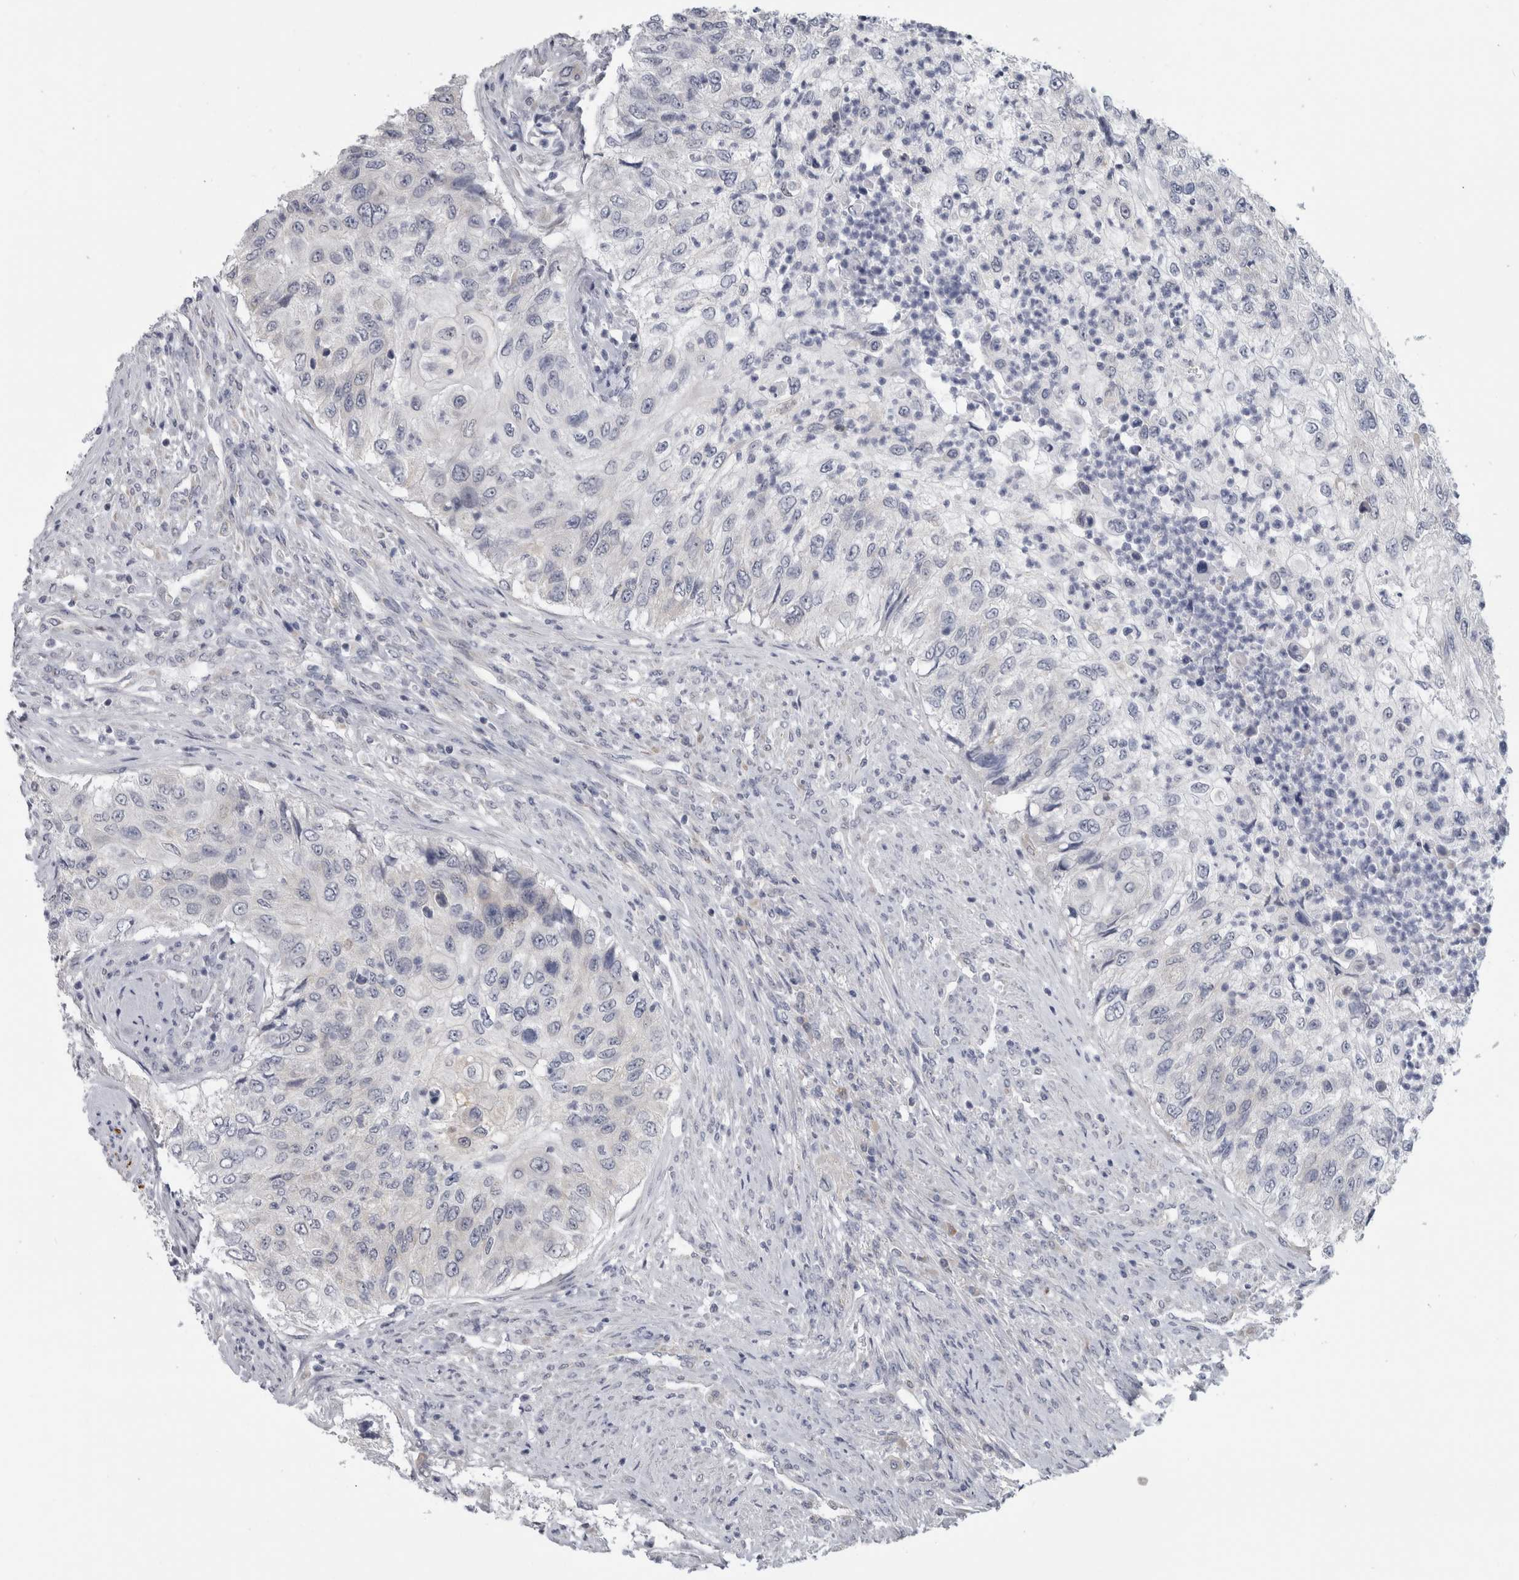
{"staining": {"intensity": "negative", "quantity": "none", "location": "none"}, "tissue": "urothelial cancer", "cell_type": "Tumor cells", "image_type": "cancer", "snomed": [{"axis": "morphology", "description": "Urothelial carcinoma, High grade"}, {"axis": "topography", "description": "Urinary bladder"}], "caption": "Urothelial cancer was stained to show a protein in brown. There is no significant positivity in tumor cells.", "gene": "TMEM242", "patient": {"sex": "female", "age": 60}}